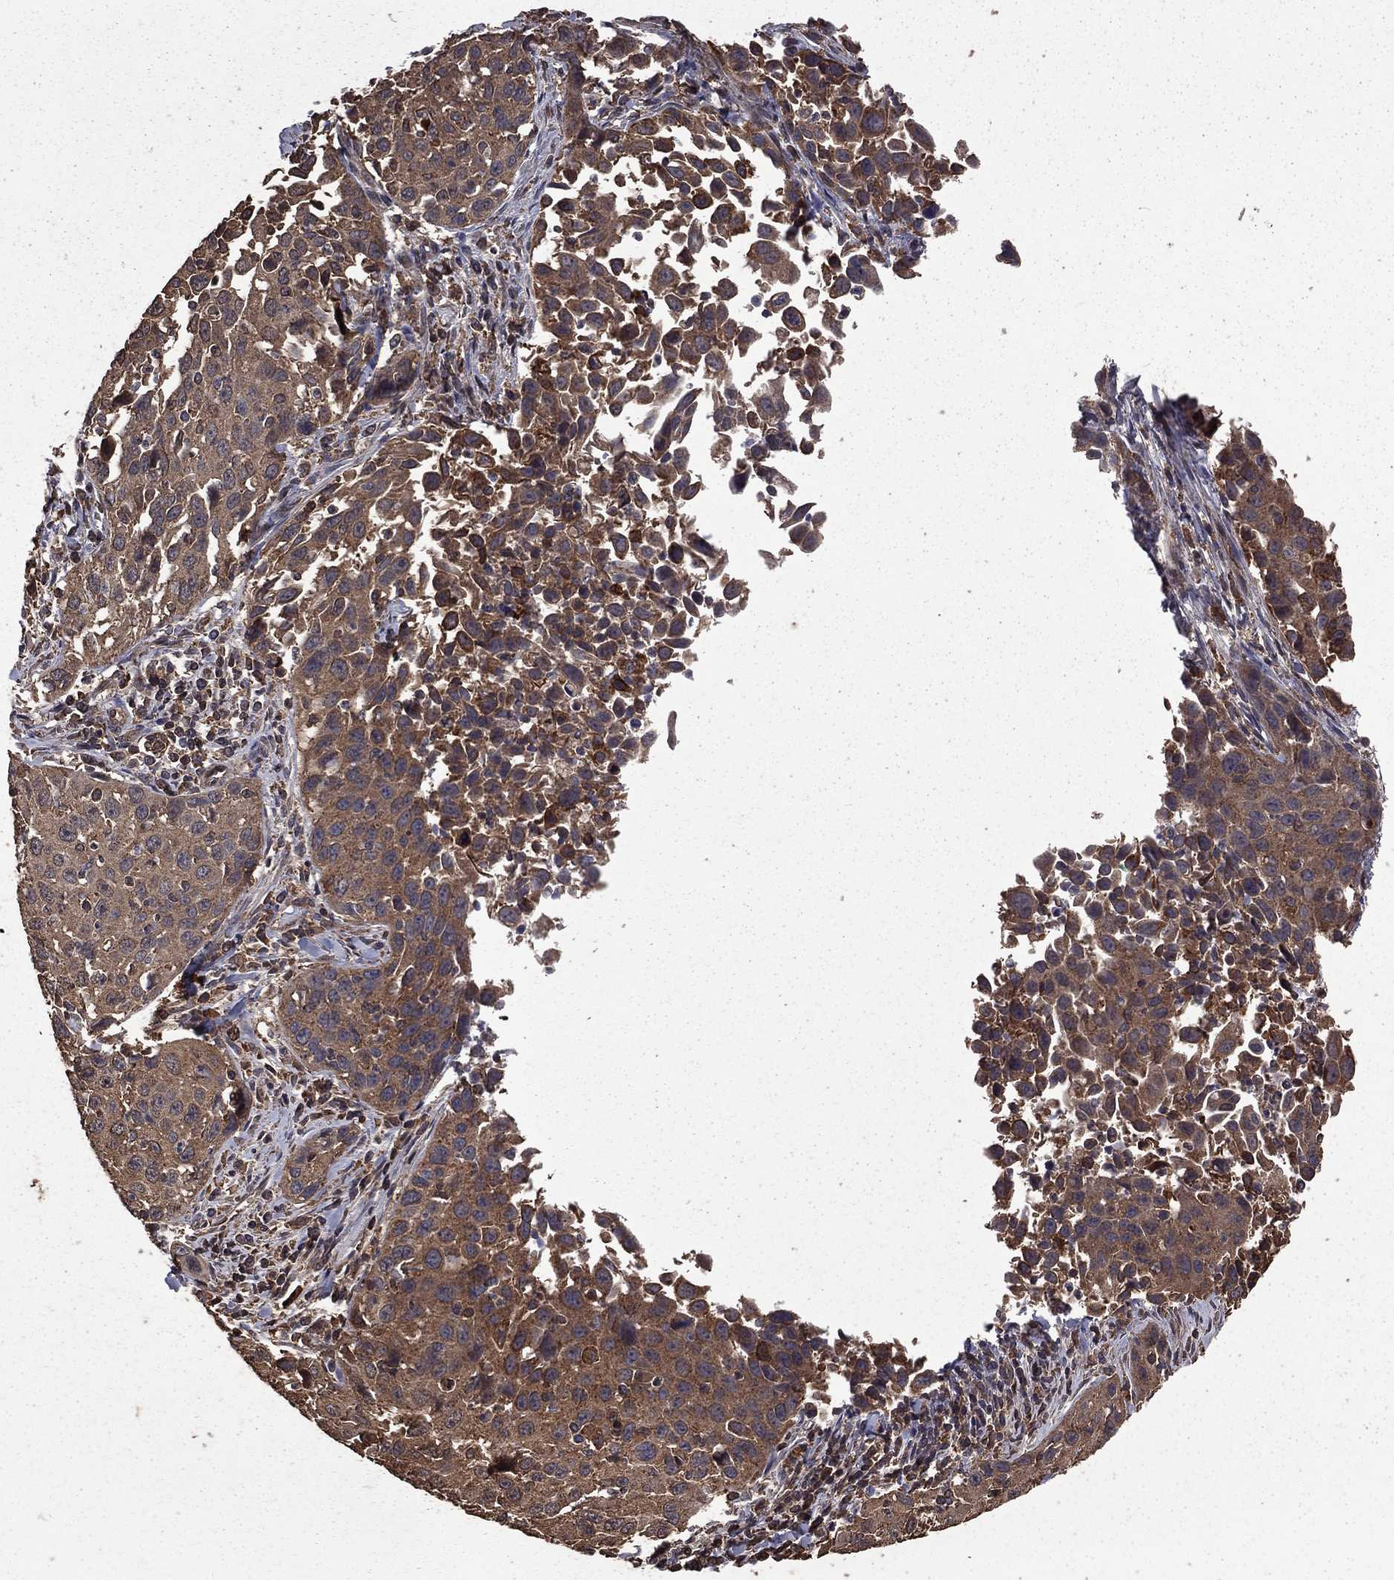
{"staining": {"intensity": "weak", "quantity": "25%-75%", "location": "cytoplasmic/membranous"}, "tissue": "cervical cancer", "cell_type": "Tumor cells", "image_type": "cancer", "snomed": [{"axis": "morphology", "description": "Squamous cell carcinoma, NOS"}, {"axis": "topography", "description": "Cervix"}], "caption": "There is low levels of weak cytoplasmic/membranous staining in tumor cells of cervical squamous cell carcinoma, as demonstrated by immunohistochemical staining (brown color).", "gene": "BIRC6", "patient": {"sex": "female", "age": 26}}